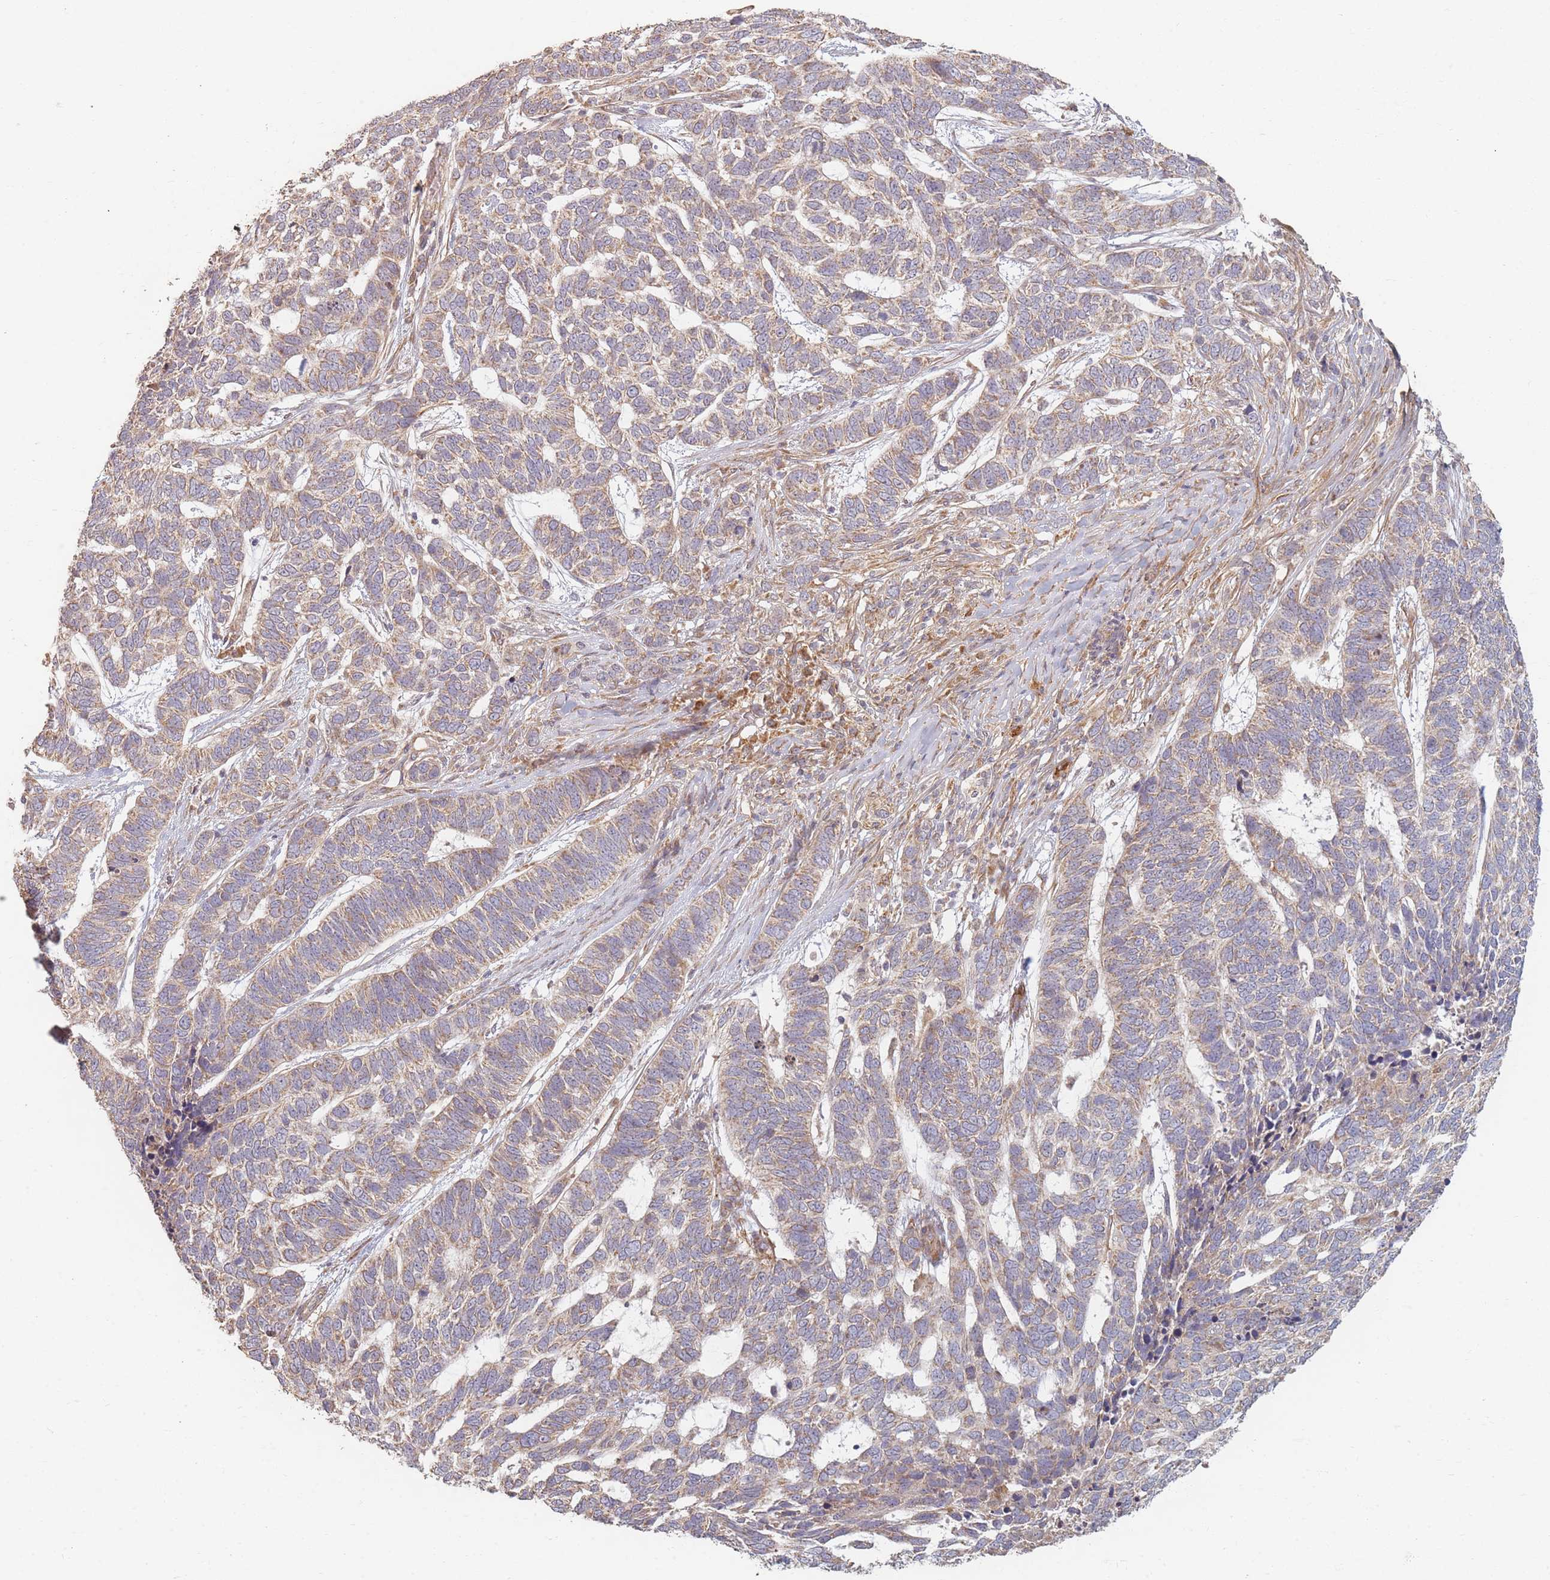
{"staining": {"intensity": "weak", "quantity": ">75%", "location": "cytoplasmic/membranous"}, "tissue": "skin cancer", "cell_type": "Tumor cells", "image_type": "cancer", "snomed": [{"axis": "morphology", "description": "Basal cell carcinoma"}, {"axis": "topography", "description": "Skin"}], "caption": "Brown immunohistochemical staining in human skin basal cell carcinoma displays weak cytoplasmic/membranous positivity in approximately >75% of tumor cells.", "gene": "MRPS6", "patient": {"sex": "female", "age": 65}}